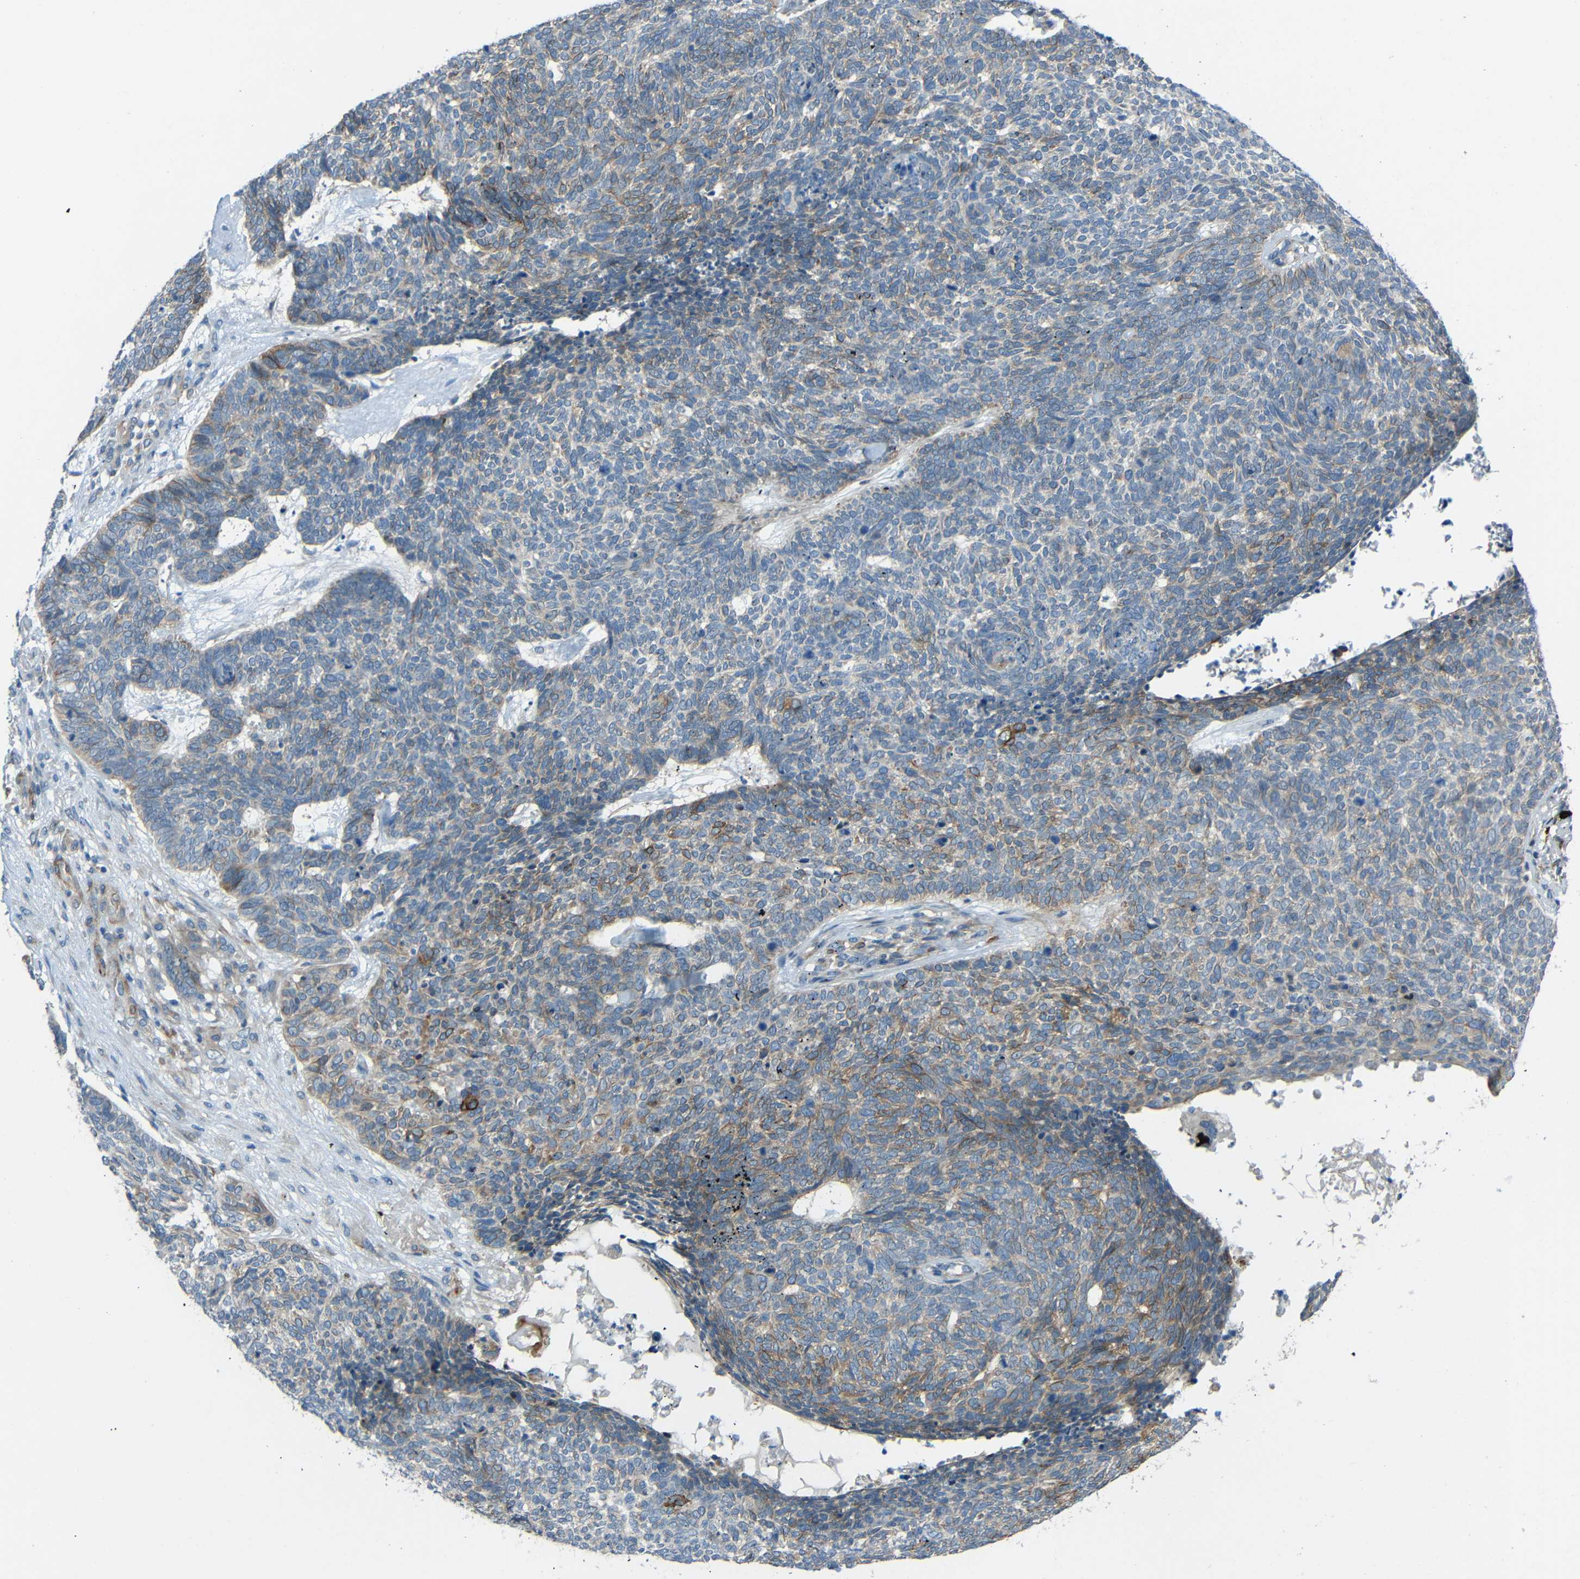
{"staining": {"intensity": "moderate", "quantity": "25%-75%", "location": "cytoplasmic/membranous"}, "tissue": "skin cancer", "cell_type": "Tumor cells", "image_type": "cancer", "snomed": [{"axis": "morphology", "description": "Basal cell carcinoma"}, {"axis": "topography", "description": "Skin"}], "caption": "Immunohistochemistry (IHC) histopathology image of neoplastic tissue: human skin cancer (basal cell carcinoma) stained using IHC reveals medium levels of moderate protein expression localized specifically in the cytoplasmic/membranous of tumor cells, appearing as a cytoplasmic/membranous brown color.", "gene": "DCLK1", "patient": {"sex": "female", "age": 84}}